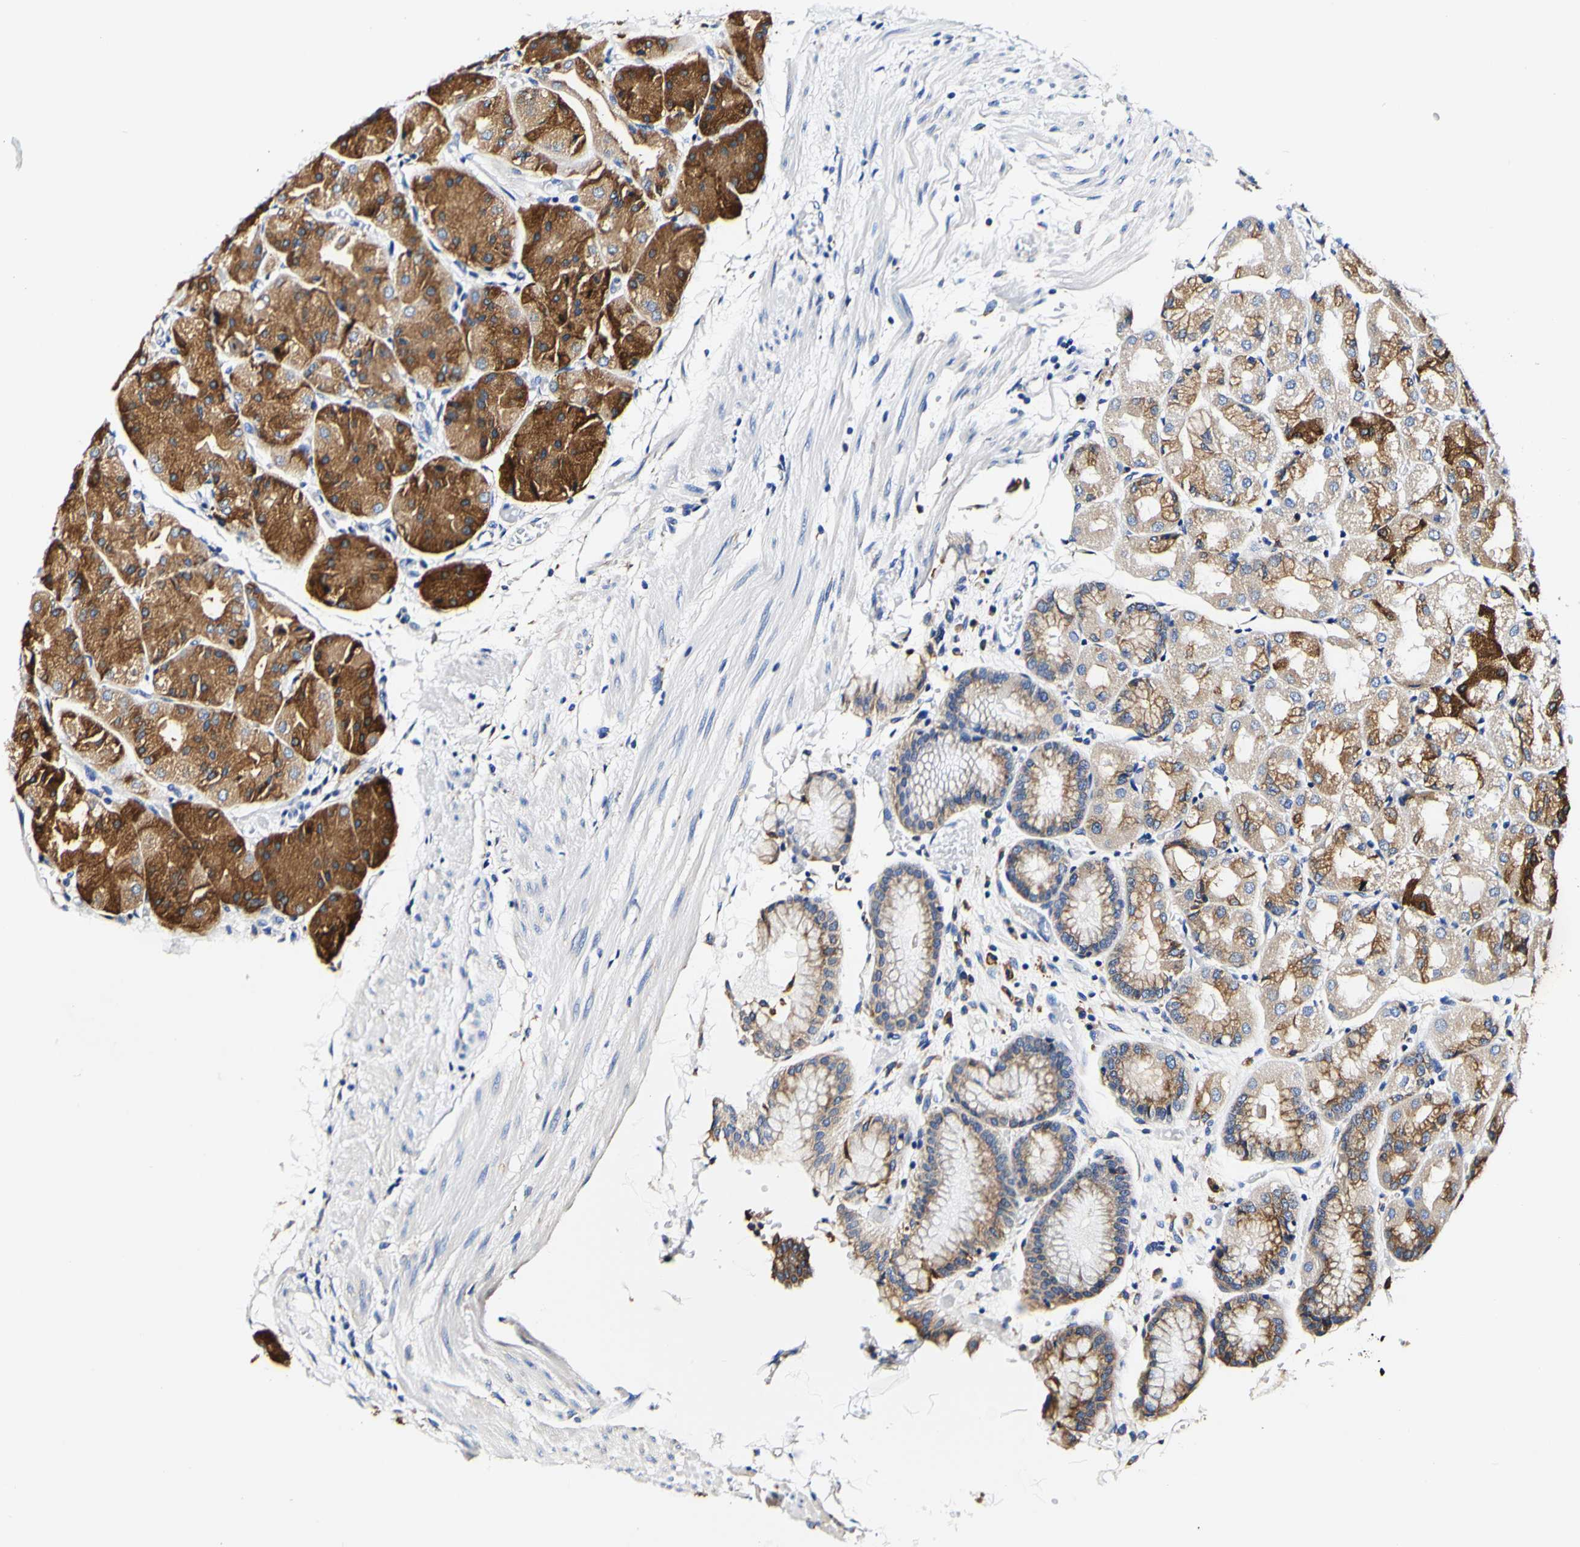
{"staining": {"intensity": "moderate", "quantity": ">75%", "location": "cytoplasmic/membranous"}, "tissue": "stomach", "cell_type": "Glandular cells", "image_type": "normal", "snomed": [{"axis": "morphology", "description": "Normal tissue, NOS"}, {"axis": "topography", "description": "Stomach, upper"}], "caption": "This histopathology image shows normal stomach stained with immunohistochemistry (IHC) to label a protein in brown. The cytoplasmic/membranous of glandular cells show moderate positivity for the protein. Nuclei are counter-stained blue.", "gene": "P4HB", "patient": {"sex": "male", "age": 72}}